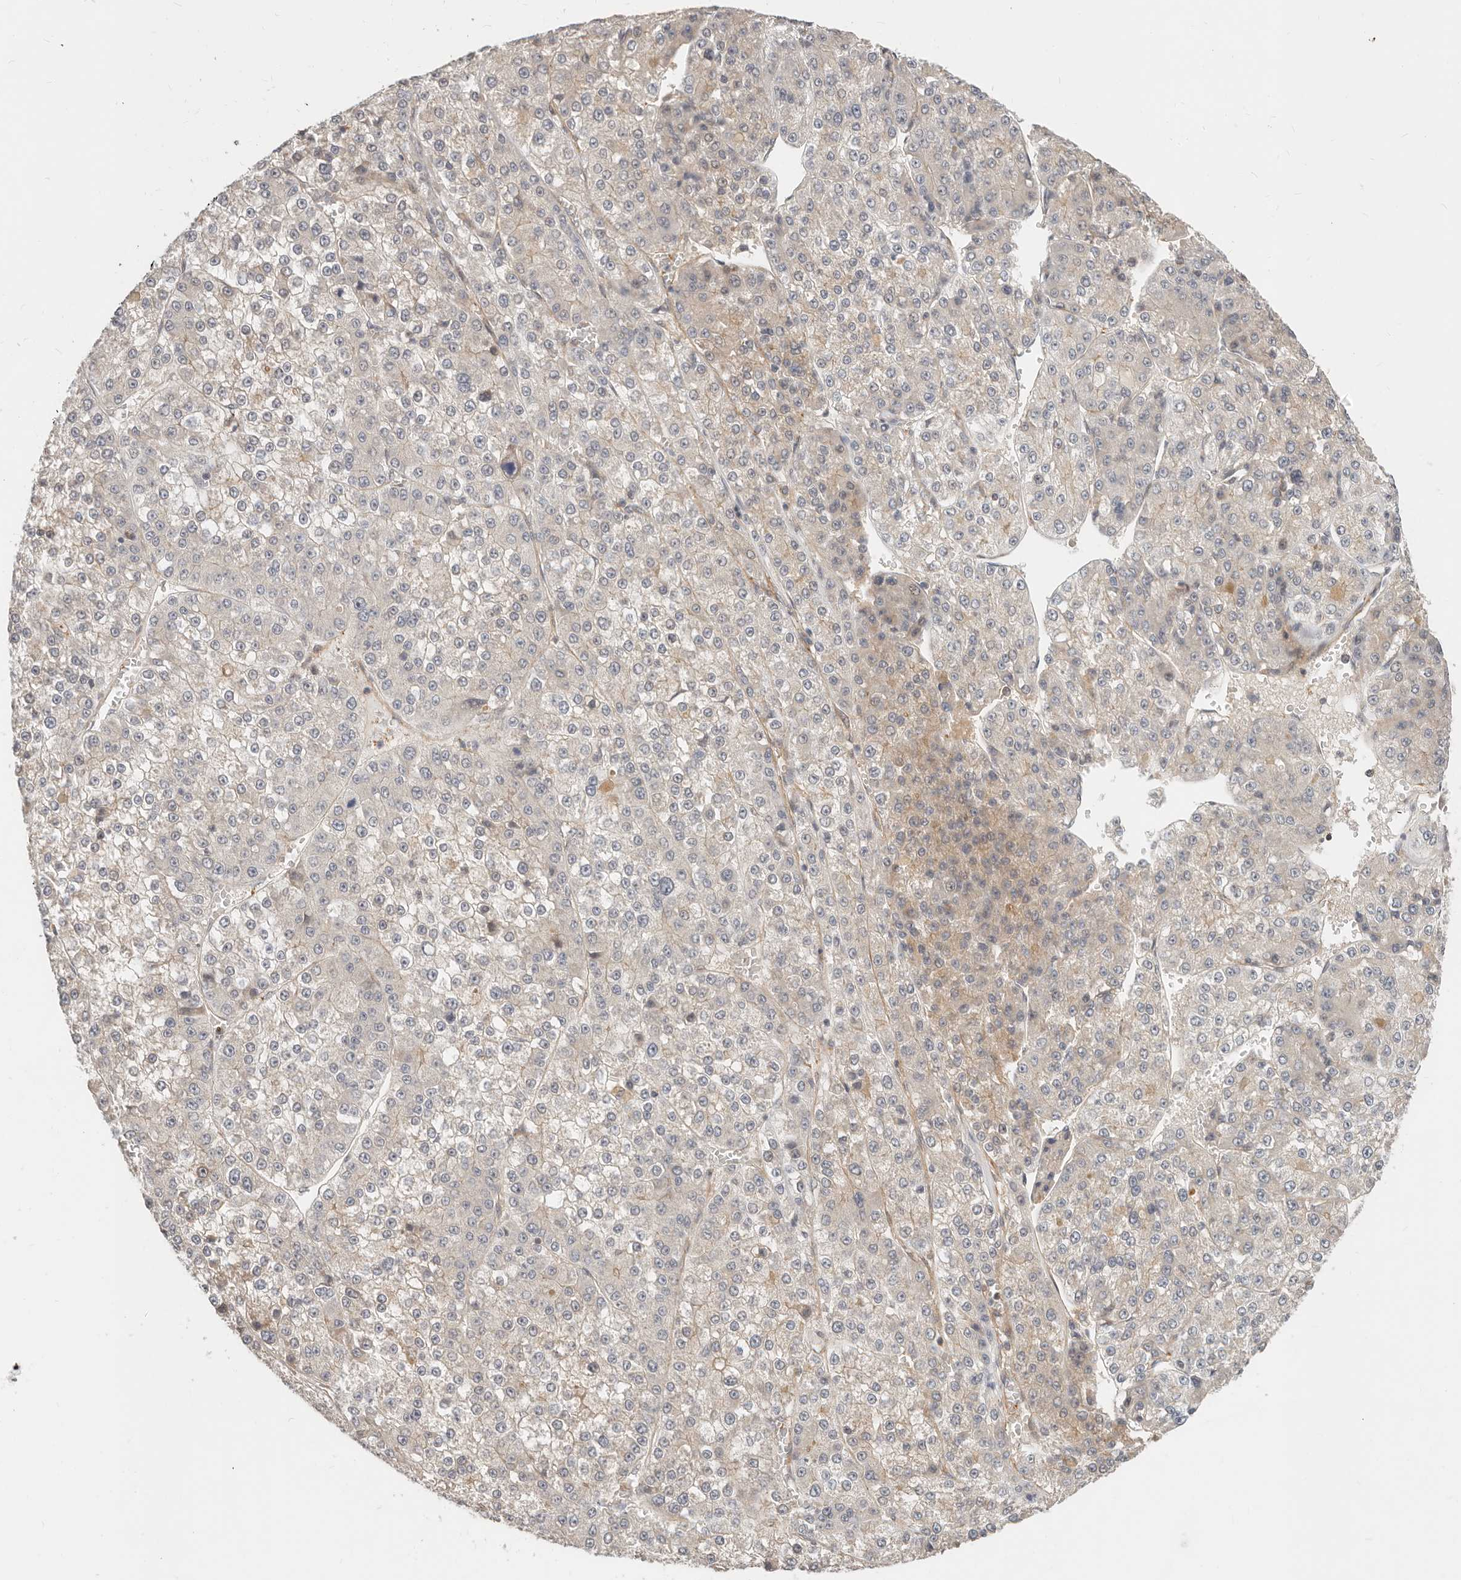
{"staining": {"intensity": "weak", "quantity": "<25%", "location": "cytoplasmic/membranous"}, "tissue": "liver cancer", "cell_type": "Tumor cells", "image_type": "cancer", "snomed": [{"axis": "morphology", "description": "Carcinoma, Hepatocellular, NOS"}, {"axis": "topography", "description": "Liver"}], "caption": "DAB (3,3'-diaminobenzidine) immunohistochemical staining of hepatocellular carcinoma (liver) reveals no significant expression in tumor cells. (DAB (3,3'-diaminobenzidine) immunohistochemistry (IHC) with hematoxylin counter stain).", "gene": "ZRANB1", "patient": {"sex": "female", "age": 73}}